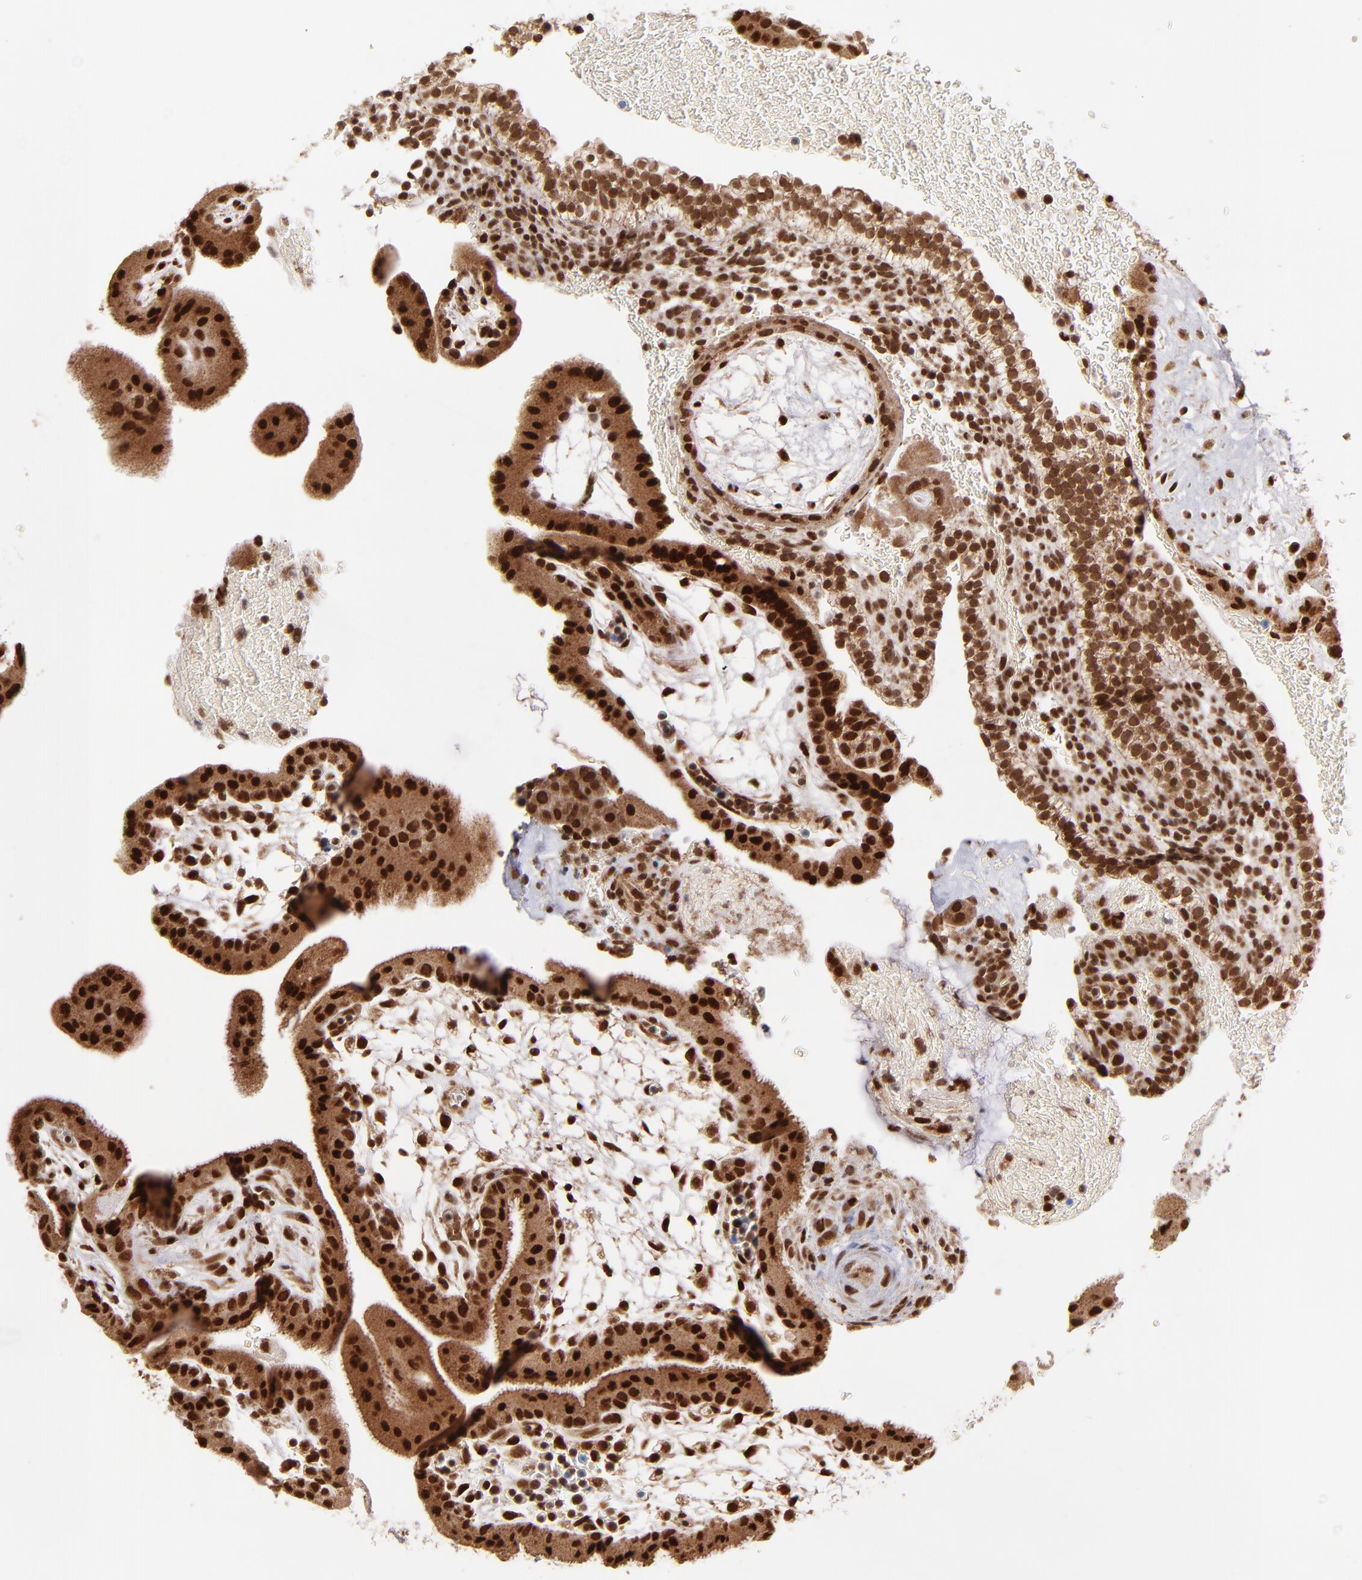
{"staining": {"intensity": "strong", "quantity": ">75%", "location": "cytoplasmic/membranous,nuclear"}, "tissue": "placenta", "cell_type": "Trophoblastic cells", "image_type": "normal", "snomed": [{"axis": "morphology", "description": "Normal tissue, NOS"}, {"axis": "topography", "description": "Placenta"}], "caption": "Normal placenta demonstrates strong cytoplasmic/membranous,nuclear expression in about >75% of trophoblastic cells, visualized by immunohistochemistry. (Stains: DAB (3,3'-diaminobenzidine) in brown, nuclei in blue, Microscopy: brightfield microscopy at high magnification).", "gene": "TOP1MT", "patient": {"sex": "female", "age": 19}}